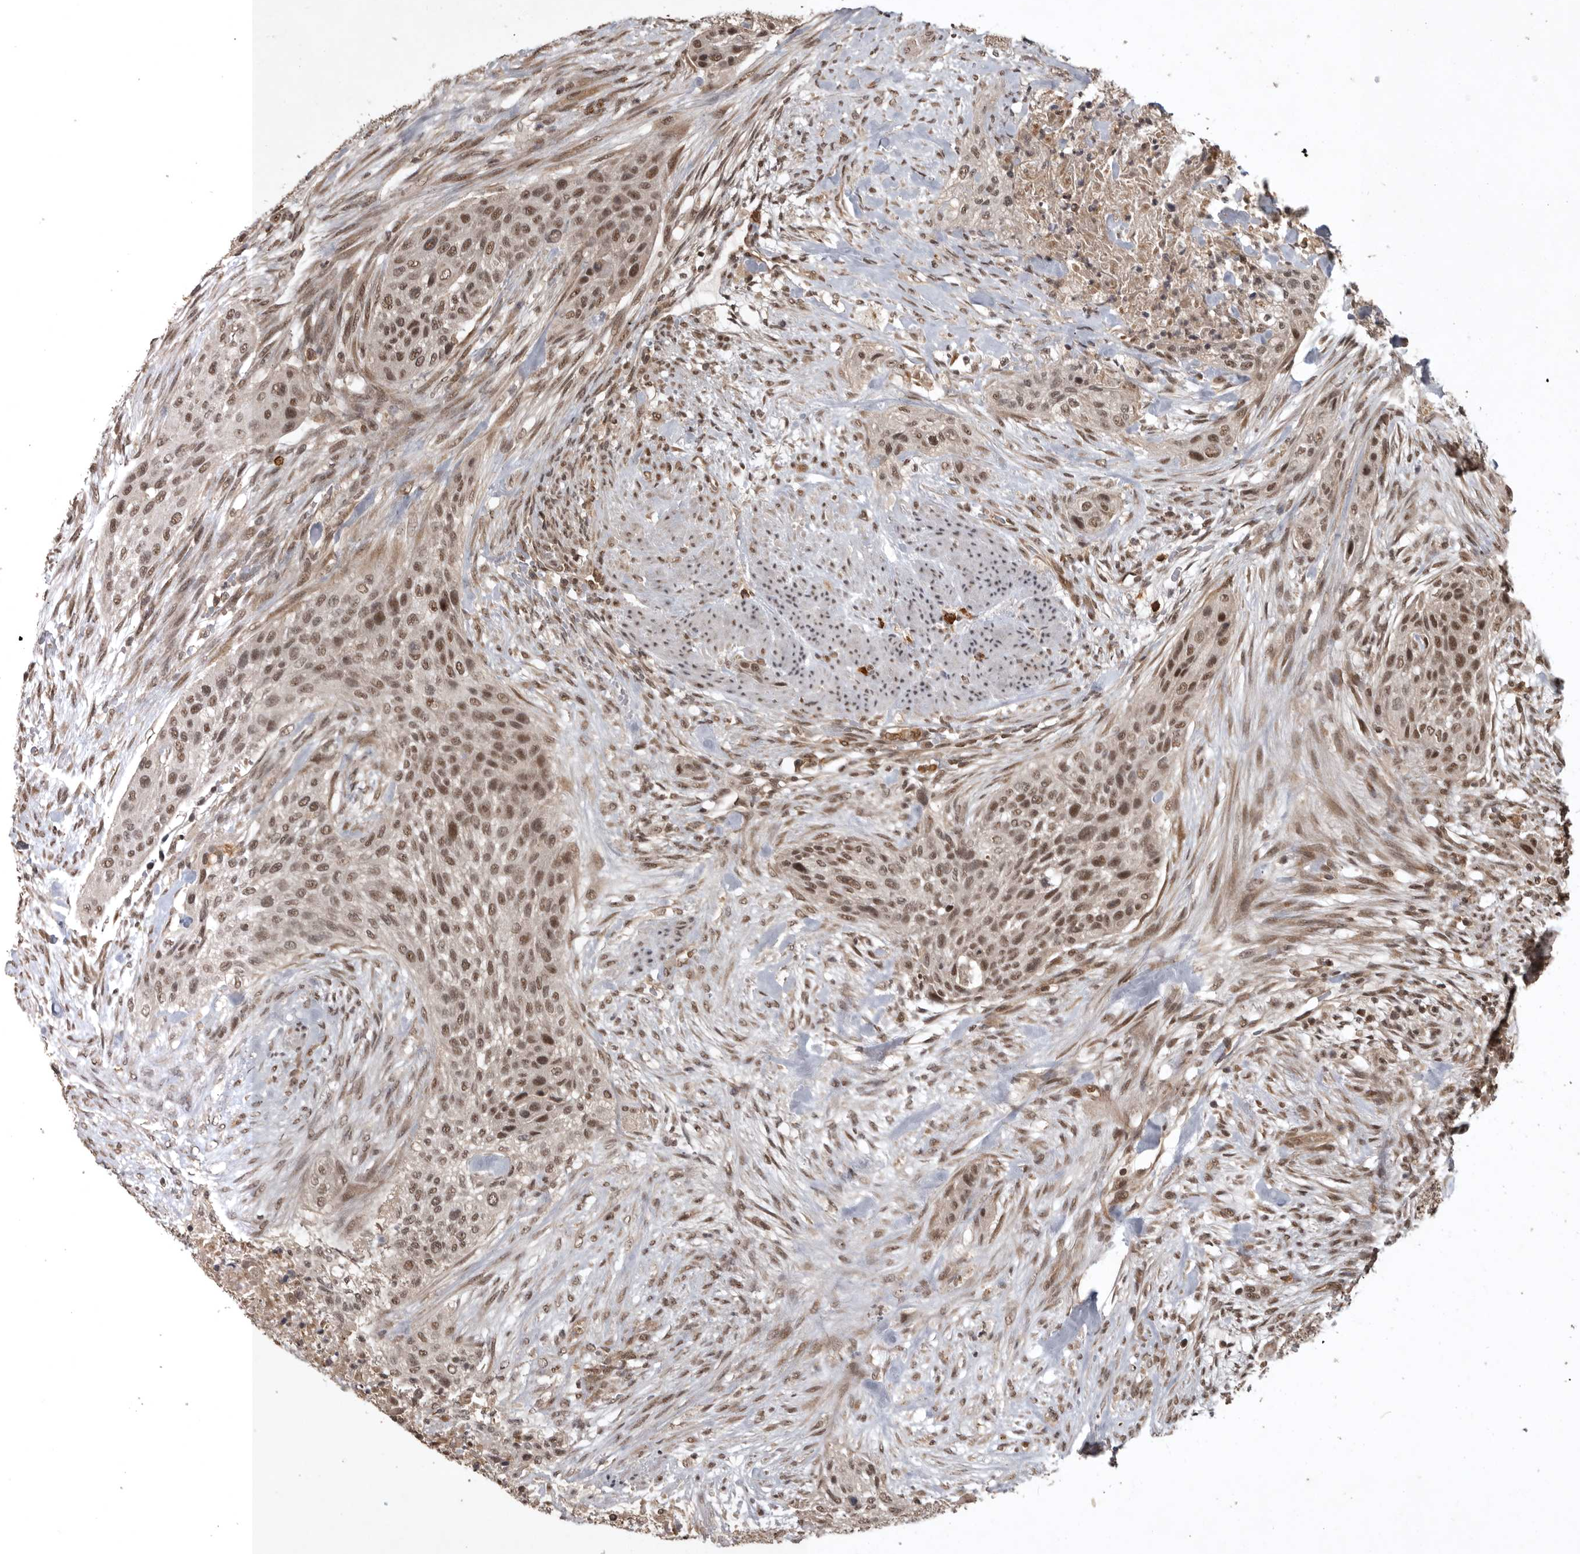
{"staining": {"intensity": "moderate", "quantity": ">75%", "location": "nuclear"}, "tissue": "urothelial cancer", "cell_type": "Tumor cells", "image_type": "cancer", "snomed": [{"axis": "morphology", "description": "Urothelial carcinoma, High grade"}, {"axis": "topography", "description": "Urinary bladder"}], "caption": "Immunohistochemical staining of urothelial cancer displays medium levels of moderate nuclear positivity in approximately >75% of tumor cells.", "gene": "CBLL1", "patient": {"sex": "male", "age": 35}}